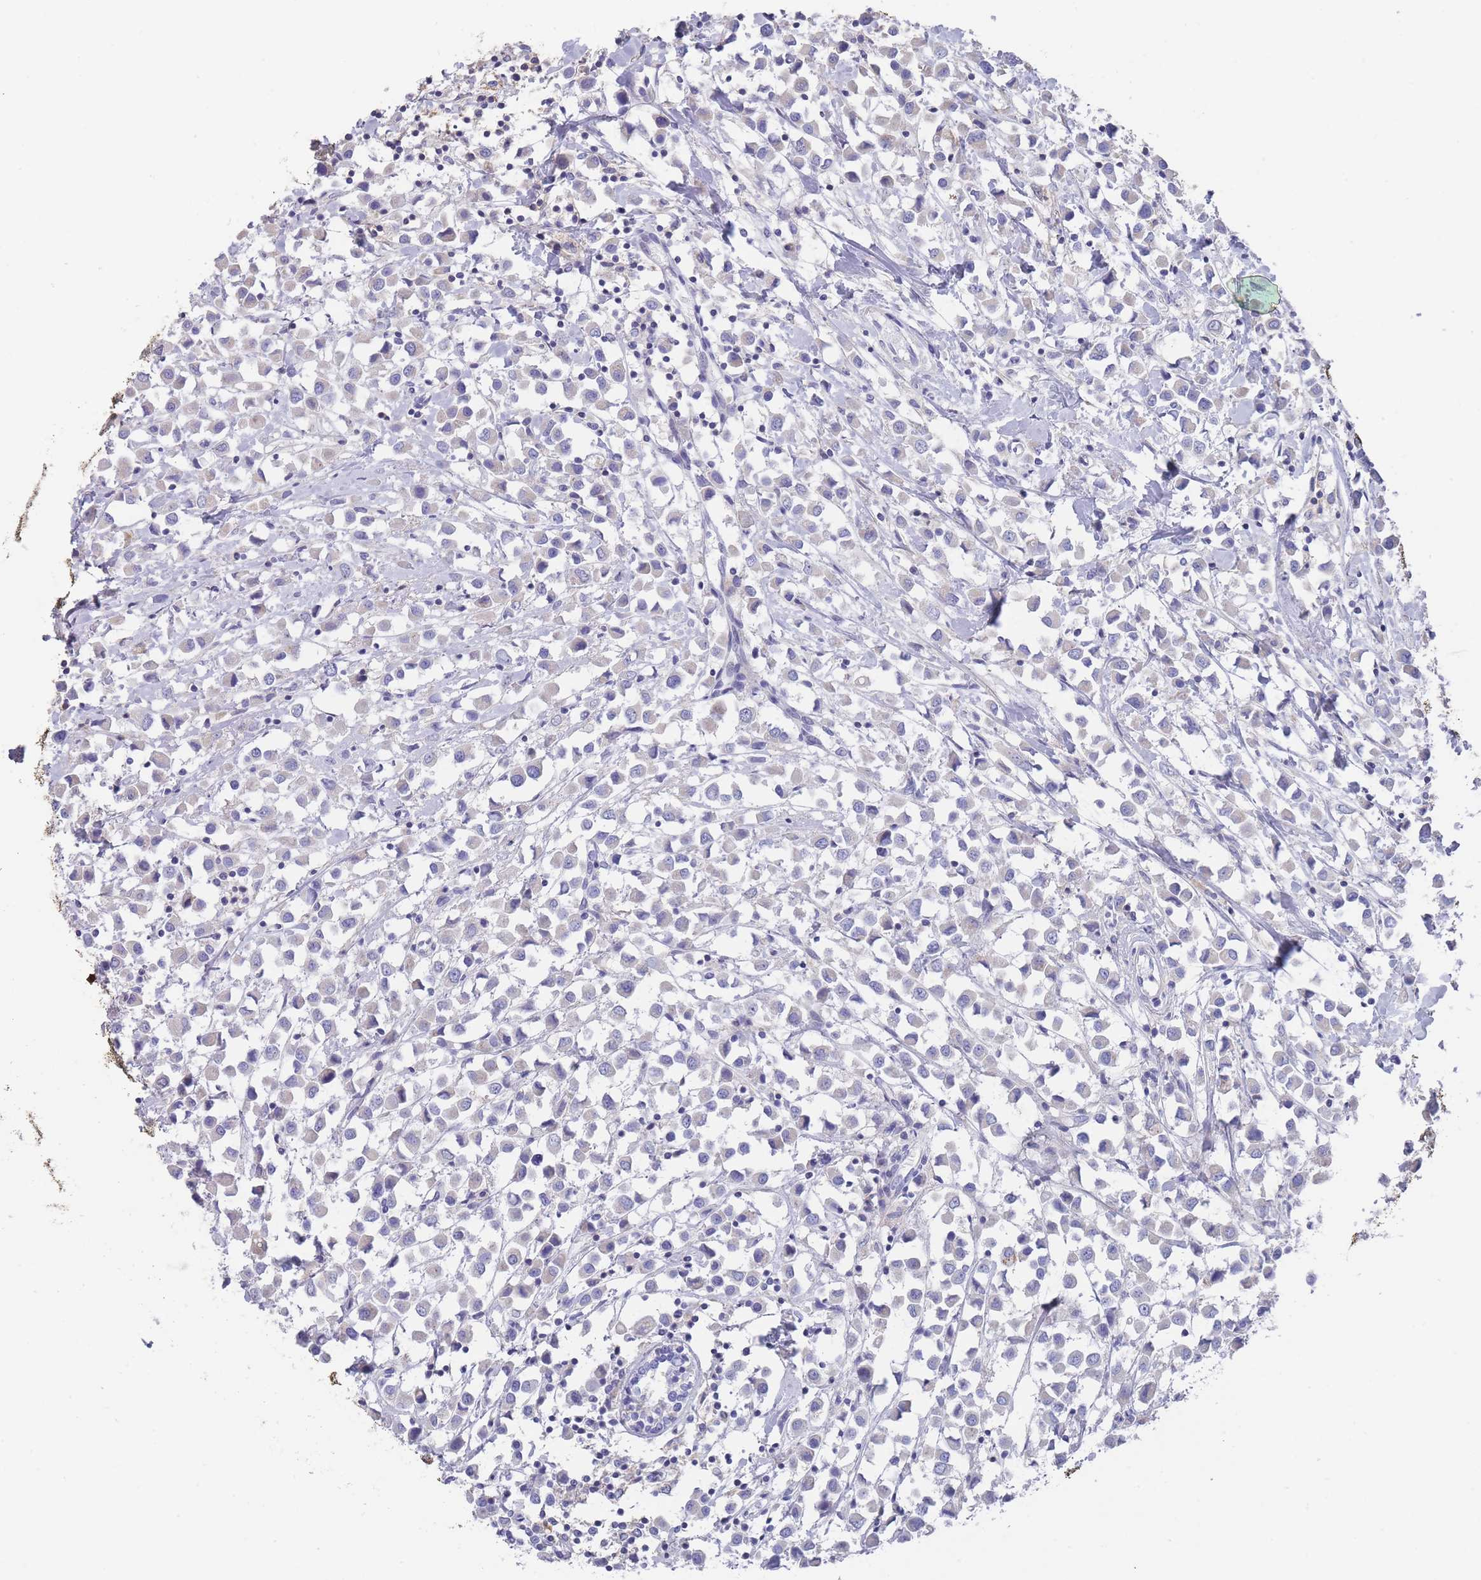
{"staining": {"intensity": "negative", "quantity": "none", "location": "none"}, "tissue": "breast cancer", "cell_type": "Tumor cells", "image_type": "cancer", "snomed": [{"axis": "morphology", "description": "Duct carcinoma"}, {"axis": "topography", "description": "Breast"}], "caption": "An immunohistochemistry photomicrograph of breast cancer is shown. There is no staining in tumor cells of breast cancer.", "gene": "SCCPDH", "patient": {"sex": "female", "age": 61}}